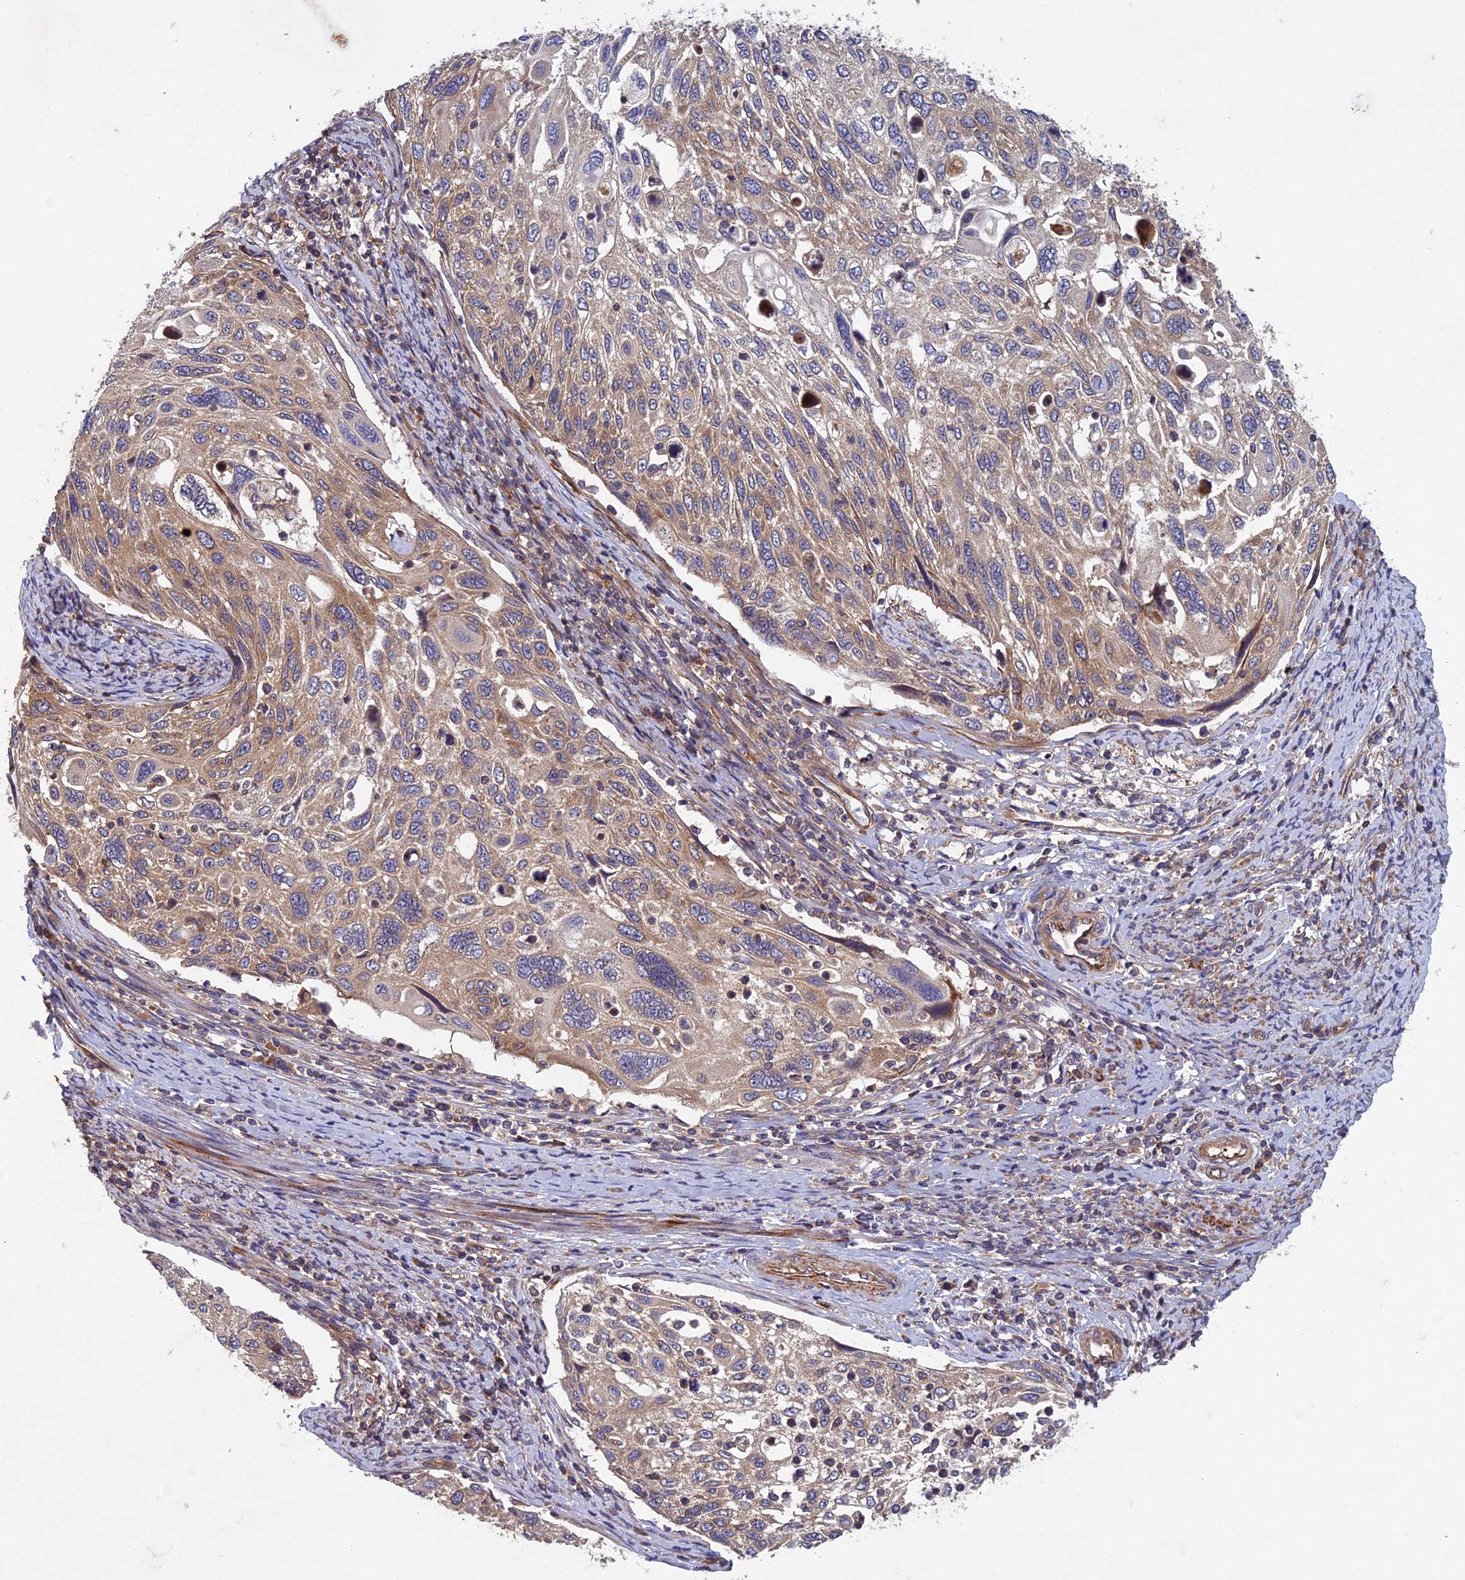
{"staining": {"intensity": "moderate", "quantity": ">75%", "location": "cytoplasmic/membranous"}, "tissue": "cervical cancer", "cell_type": "Tumor cells", "image_type": "cancer", "snomed": [{"axis": "morphology", "description": "Squamous cell carcinoma, NOS"}, {"axis": "topography", "description": "Cervix"}], "caption": "Moderate cytoplasmic/membranous positivity is identified in approximately >75% of tumor cells in squamous cell carcinoma (cervical). (Brightfield microscopy of DAB IHC at high magnification).", "gene": "NCAPG", "patient": {"sex": "female", "age": 70}}